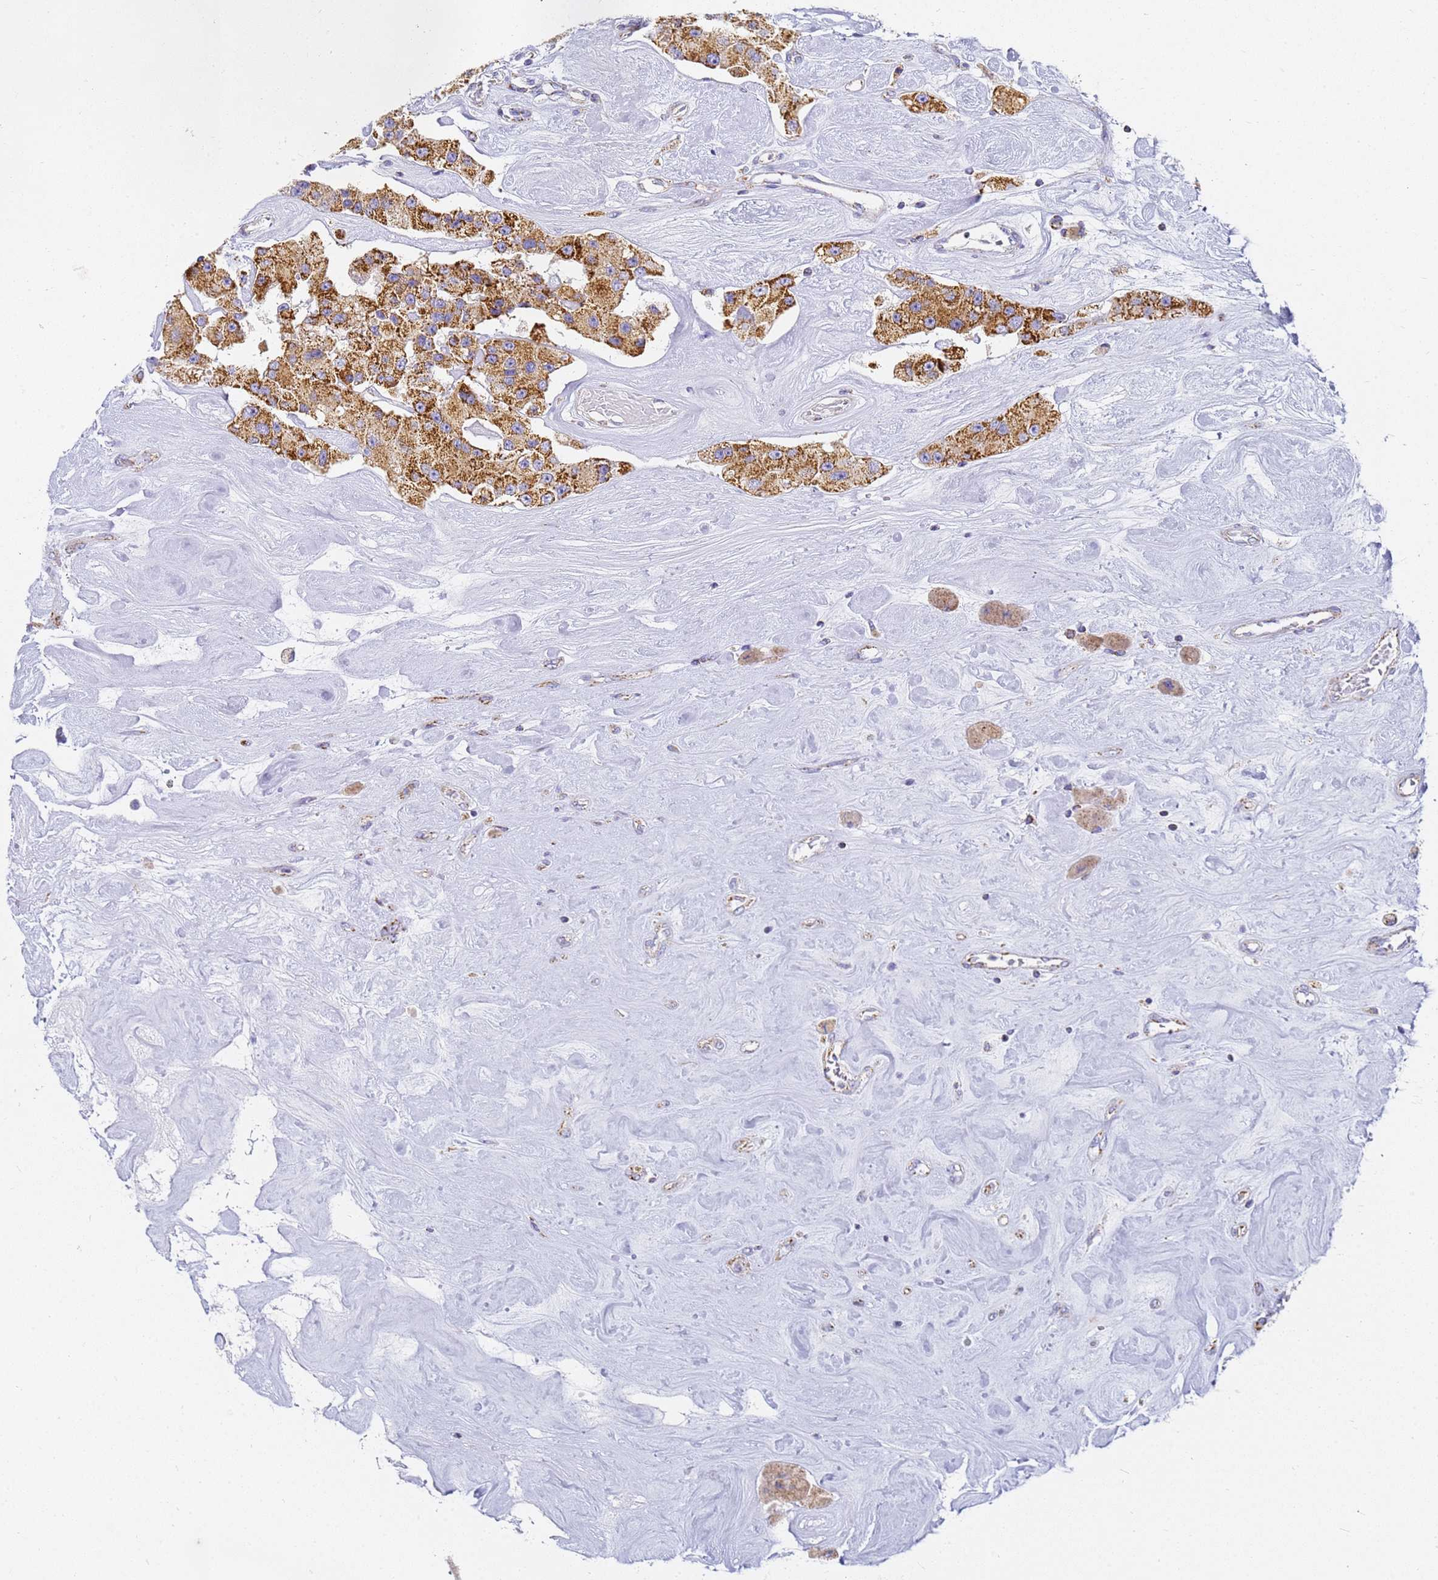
{"staining": {"intensity": "strong", "quantity": ">75%", "location": "cytoplasmic/membranous"}, "tissue": "carcinoid", "cell_type": "Tumor cells", "image_type": "cancer", "snomed": [{"axis": "morphology", "description": "Carcinoid, malignant, NOS"}, {"axis": "topography", "description": "Pancreas"}], "caption": "A brown stain highlights strong cytoplasmic/membranous staining of a protein in carcinoid tumor cells.", "gene": "CNIH4", "patient": {"sex": "male", "age": 41}}